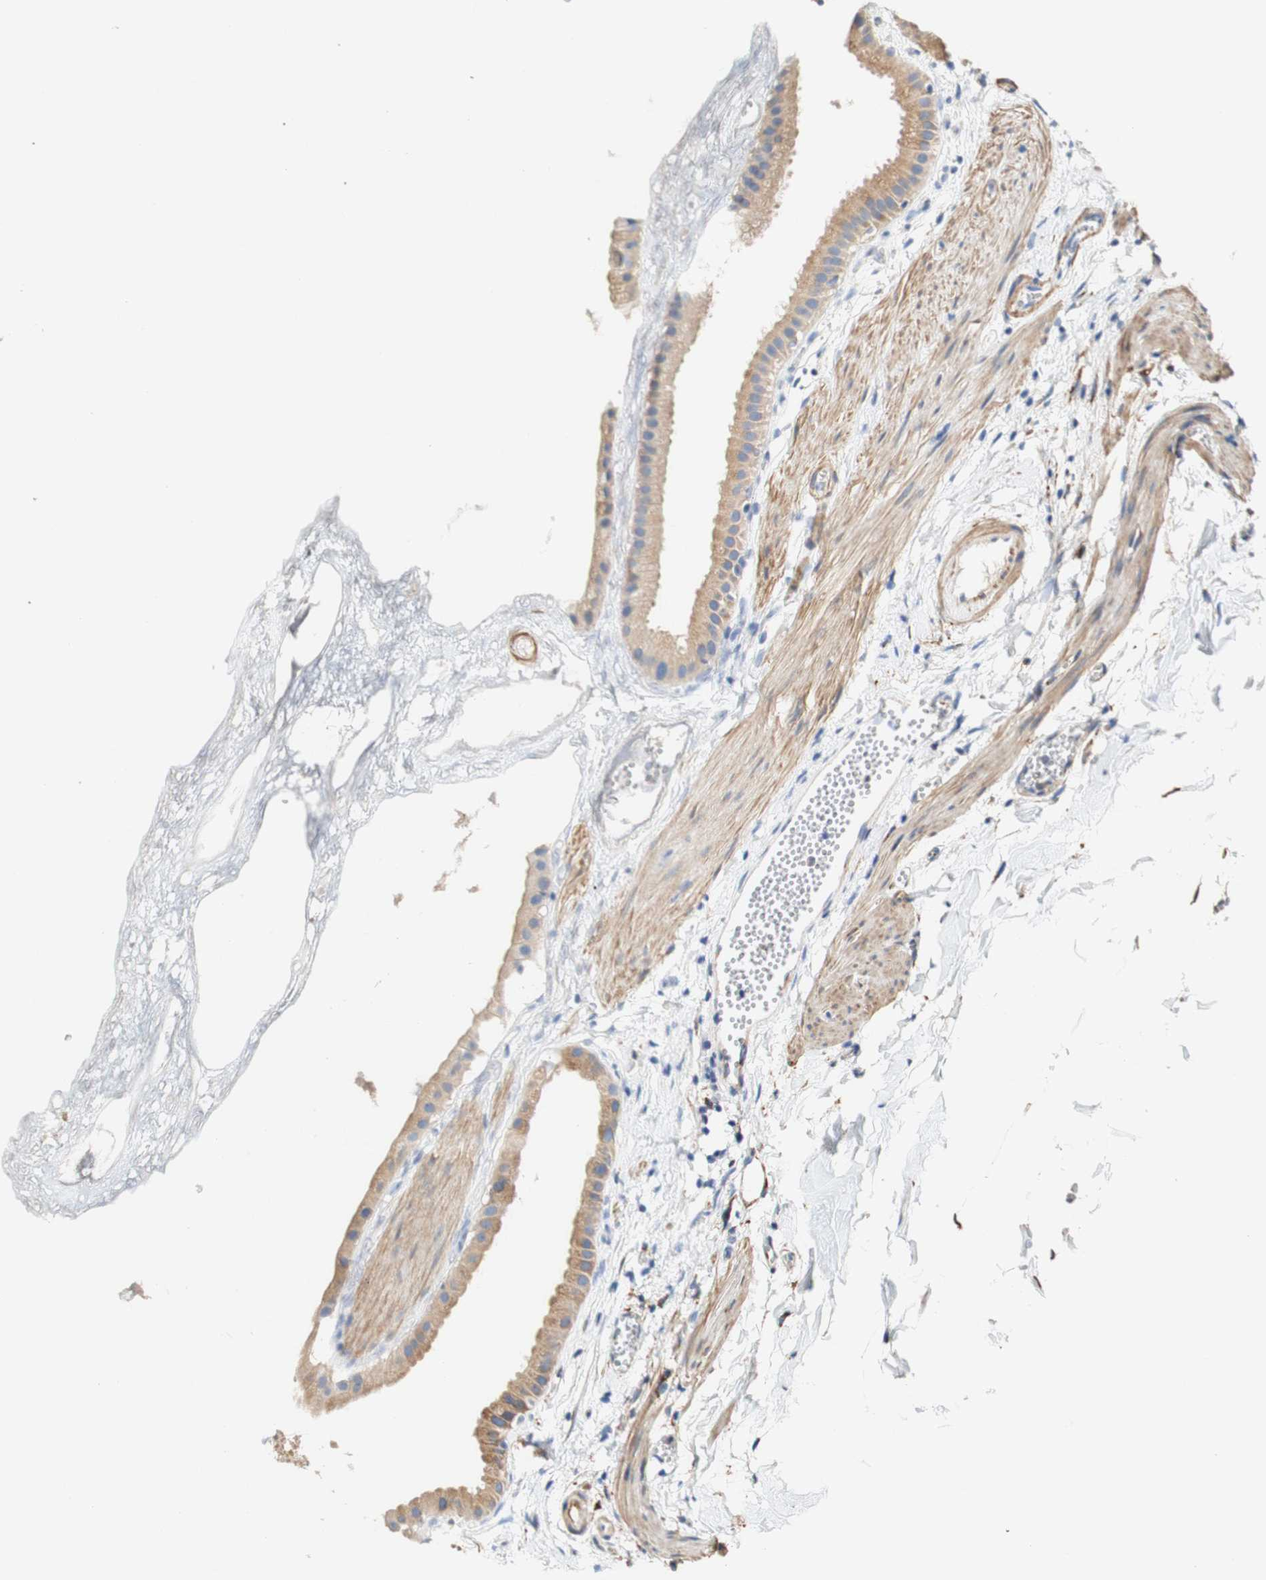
{"staining": {"intensity": "weak", "quantity": ">75%", "location": "cytoplasmic/membranous"}, "tissue": "gallbladder", "cell_type": "Glandular cells", "image_type": "normal", "snomed": [{"axis": "morphology", "description": "Normal tissue, NOS"}, {"axis": "topography", "description": "Gallbladder"}], "caption": "Gallbladder stained for a protein exhibits weak cytoplasmic/membranous positivity in glandular cells.", "gene": "EIF2AK4", "patient": {"sex": "female", "age": 64}}